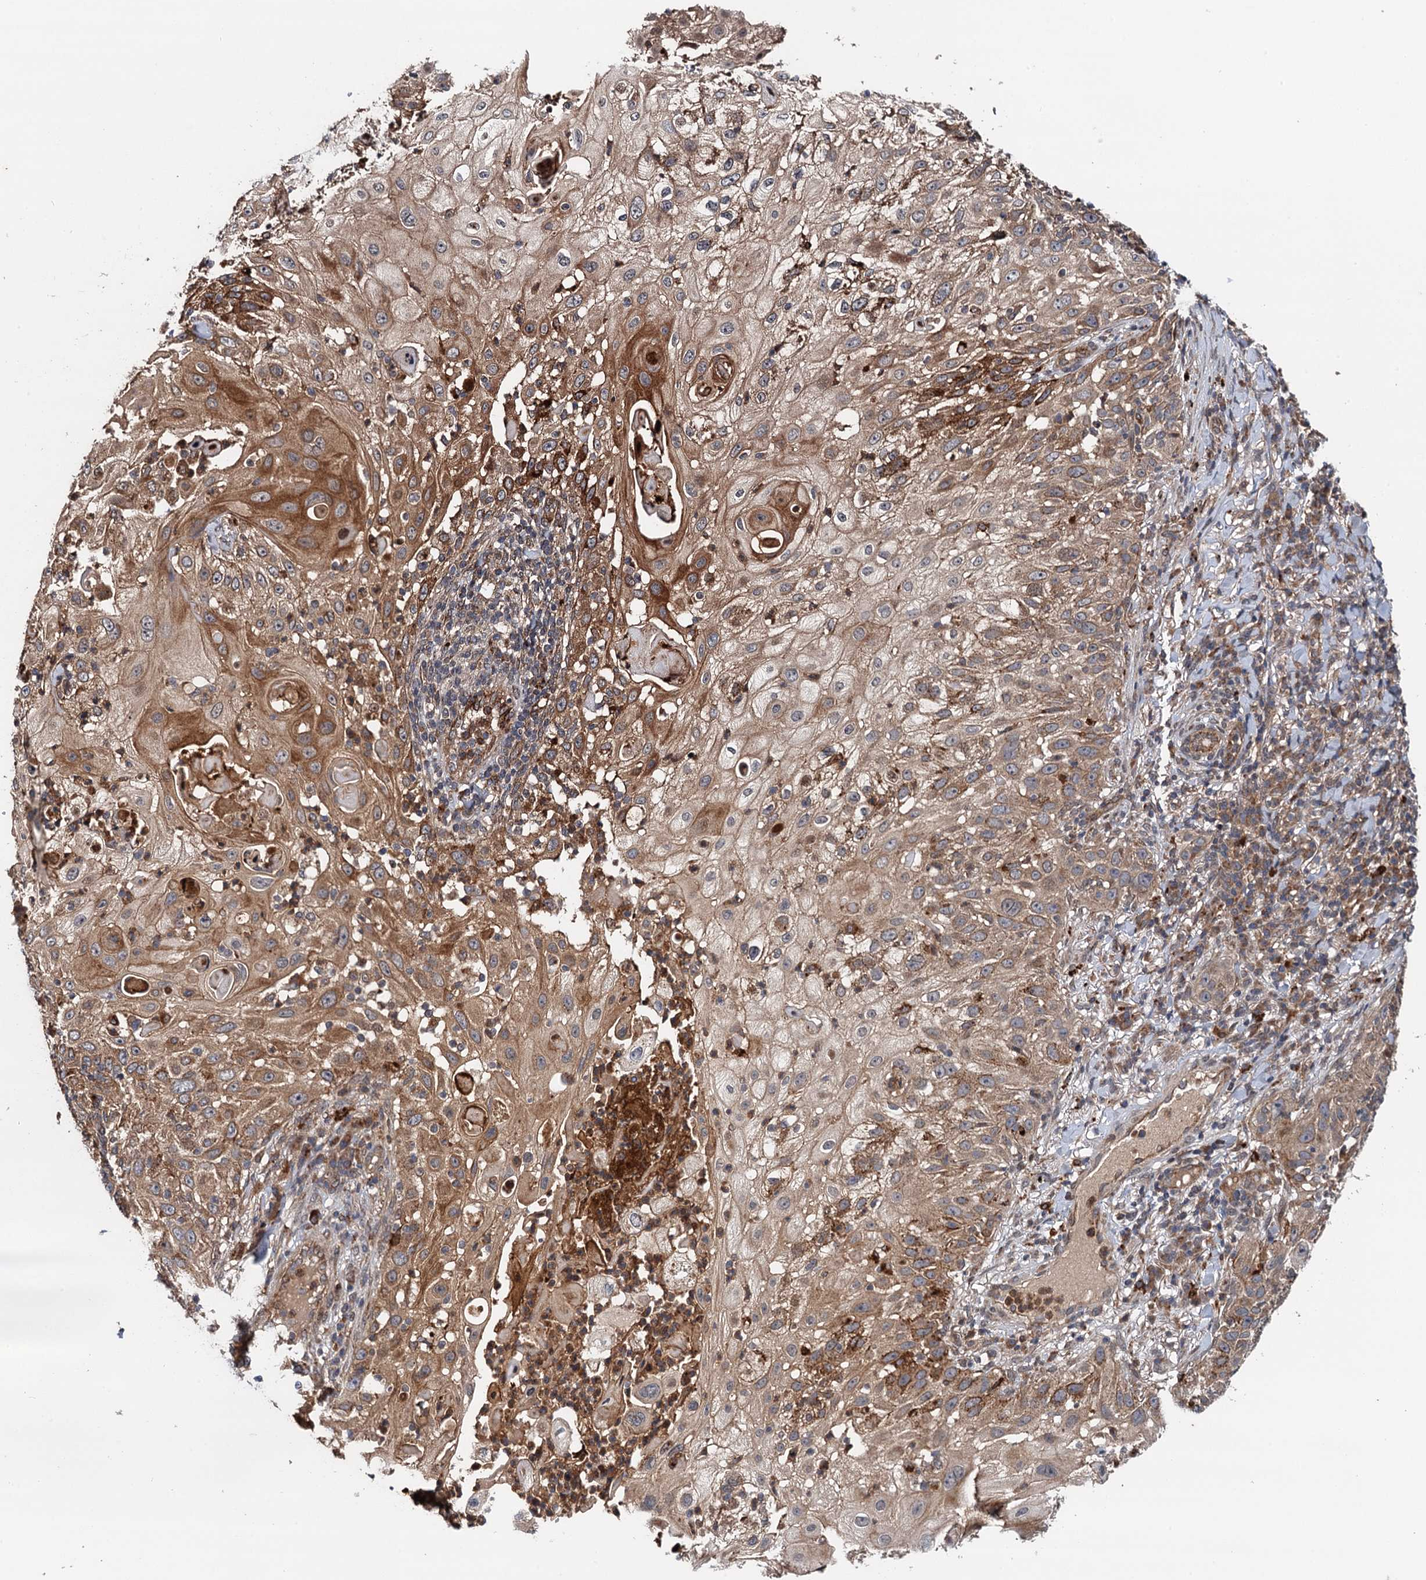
{"staining": {"intensity": "moderate", "quantity": ">75%", "location": "cytoplasmic/membranous"}, "tissue": "skin cancer", "cell_type": "Tumor cells", "image_type": "cancer", "snomed": [{"axis": "morphology", "description": "Squamous cell carcinoma, NOS"}, {"axis": "topography", "description": "Skin"}], "caption": "A brown stain shows moderate cytoplasmic/membranous positivity of a protein in skin squamous cell carcinoma tumor cells.", "gene": "NLRP10", "patient": {"sex": "female", "age": 44}}